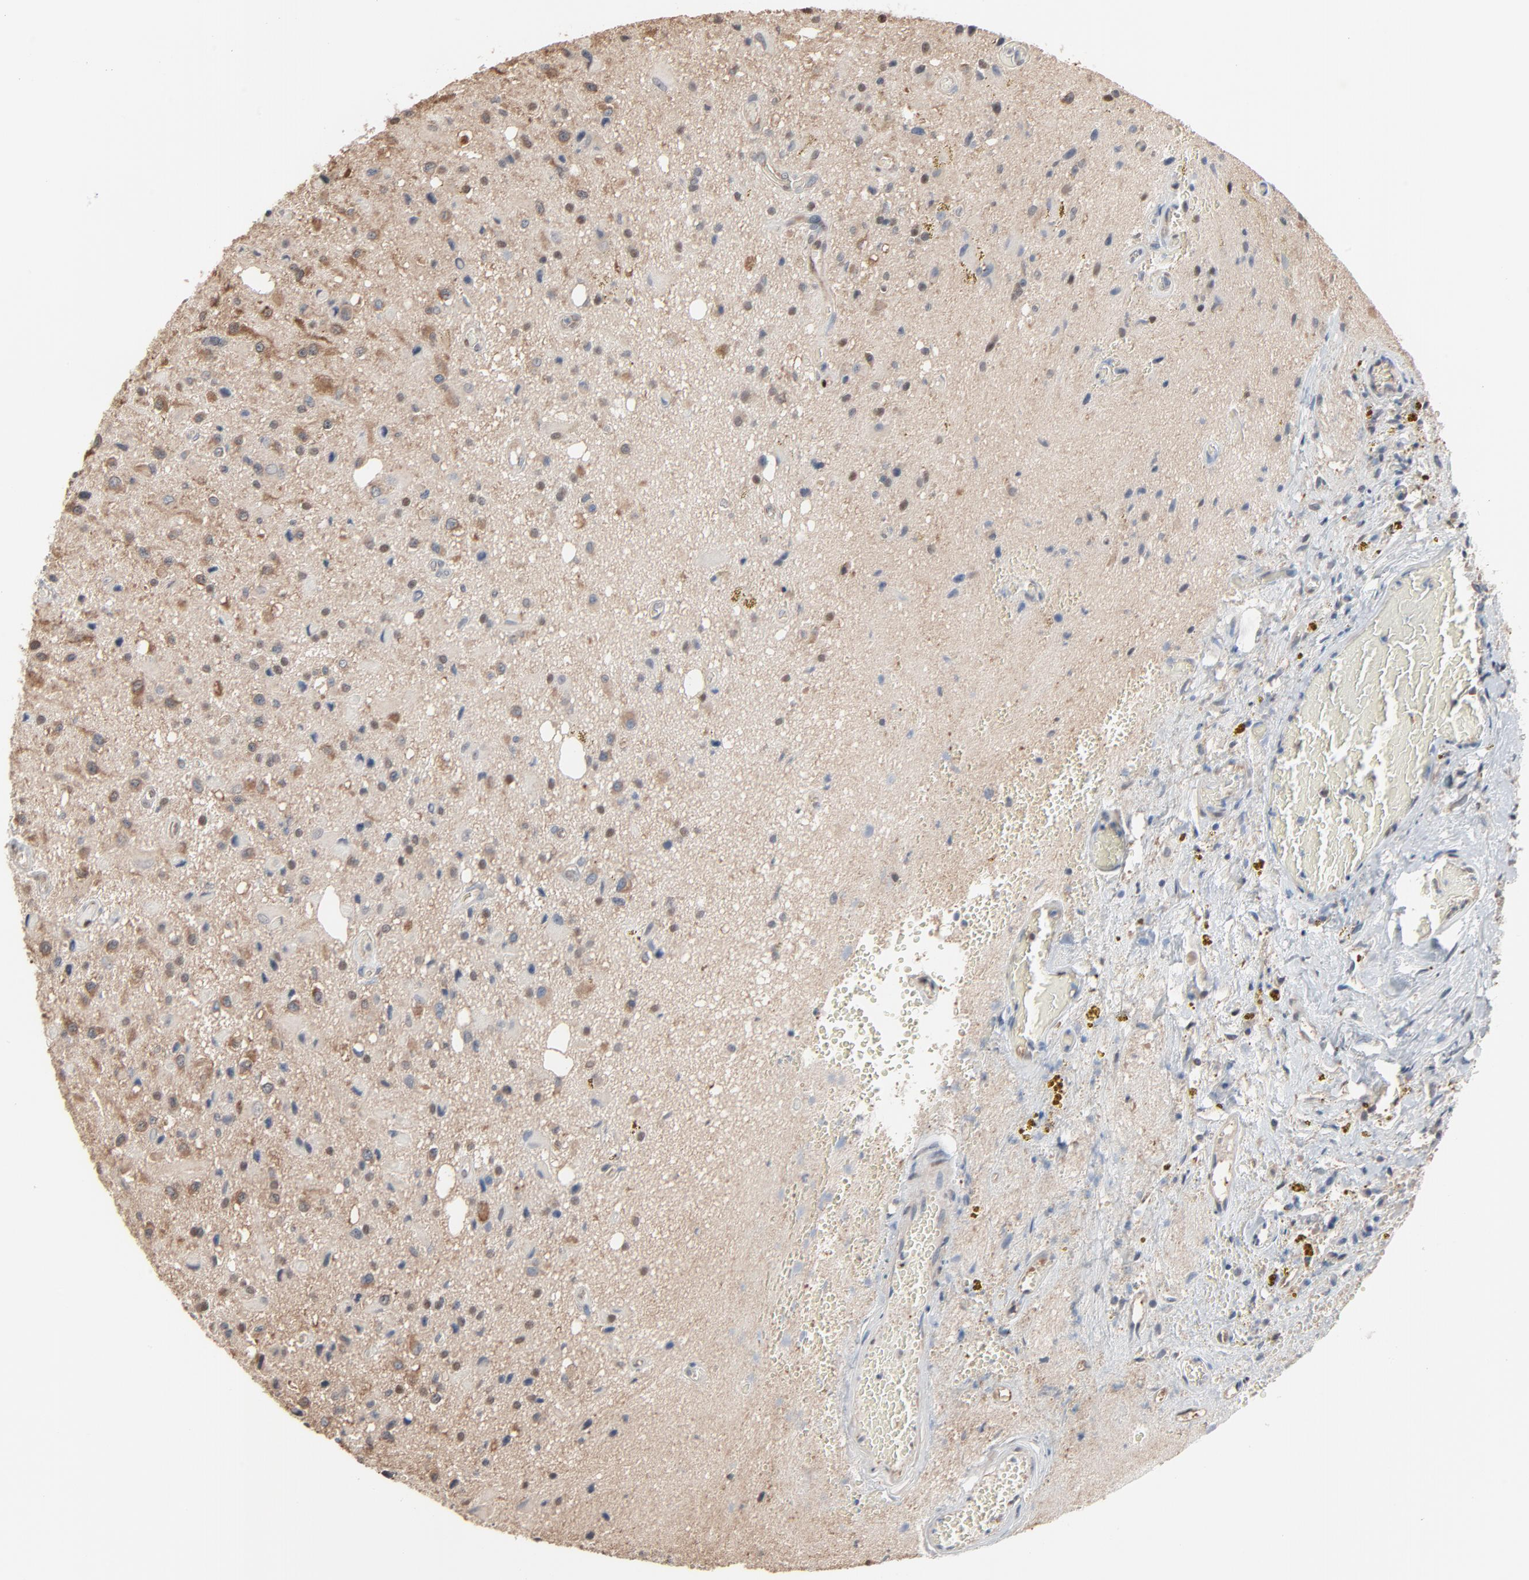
{"staining": {"intensity": "weak", "quantity": "25%-75%", "location": "cytoplasmic/membranous,nuclear"}, "tissue": "glioma", "cell_type": "Tumor cells", "image_type": "cancer", "snomed": [{"axis": "morphology", "description": "Glioma, malignant, Low grade"}, {"axis": "topography", "description": "Brain"}], "caption": "About 25%-75% of tumor cells in glioma exhibit weak cytoplasmic/membranous and nuclear protein staining as visualized by brown immunohistochemical staining.", "gene": "CCT5", "patient": {"sex": "male", "age": 58}}